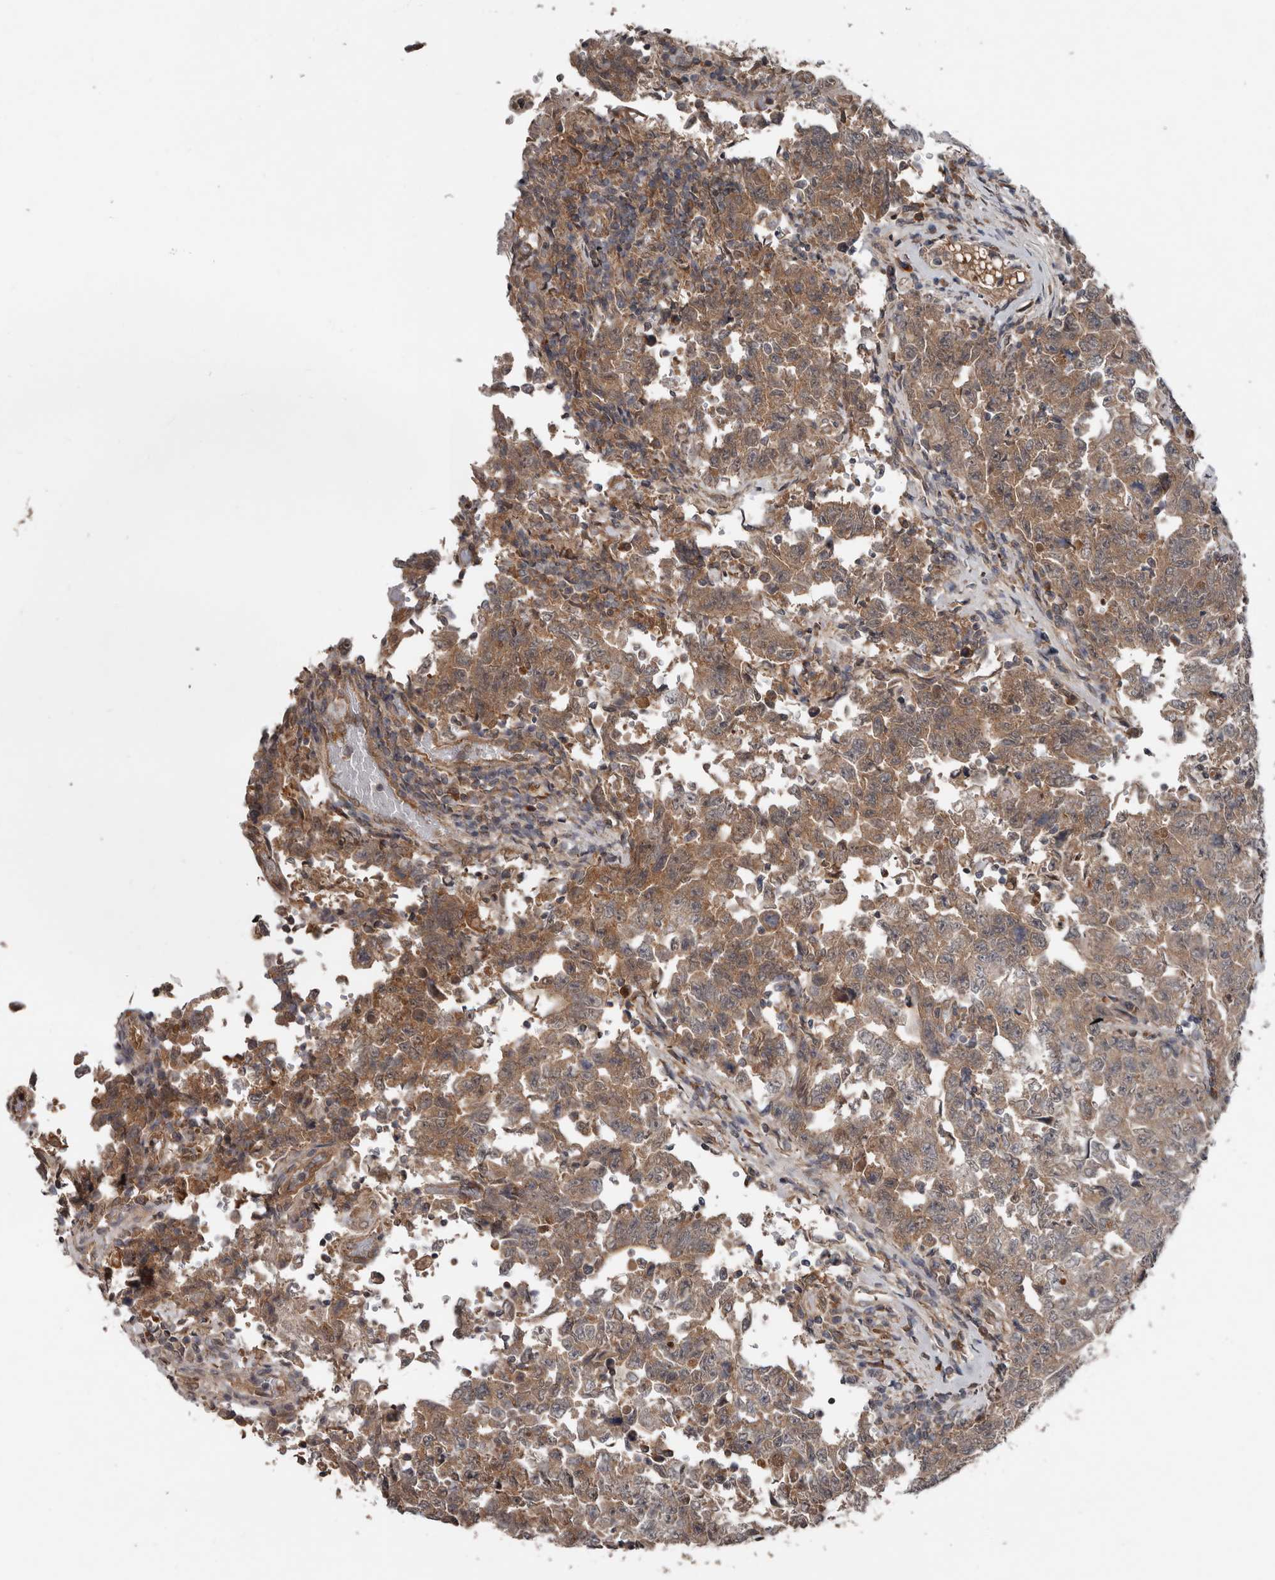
{"staining": {"intensity": "moderate", "quantity": ">75%", "location": "cytoplasmic/membranous"}, "tissue": "testis cancer", "cell_type": "Tumor cells", "image_type": "cancer", "snomed": [{"axis": "morphology", "description": "Carcinoma, Embryonal, NOS"}, {"axis": "topography", "description": "Testis"}], "caption": "Embryonal carcinoma (testis) stained for a protein (brown) demonstrates moderate cytoplasmic/membranous positive positivity in about >75% of tumor cells.", "gene": "DNAJB4", "patient": {"sex": "male", "age": 26}}